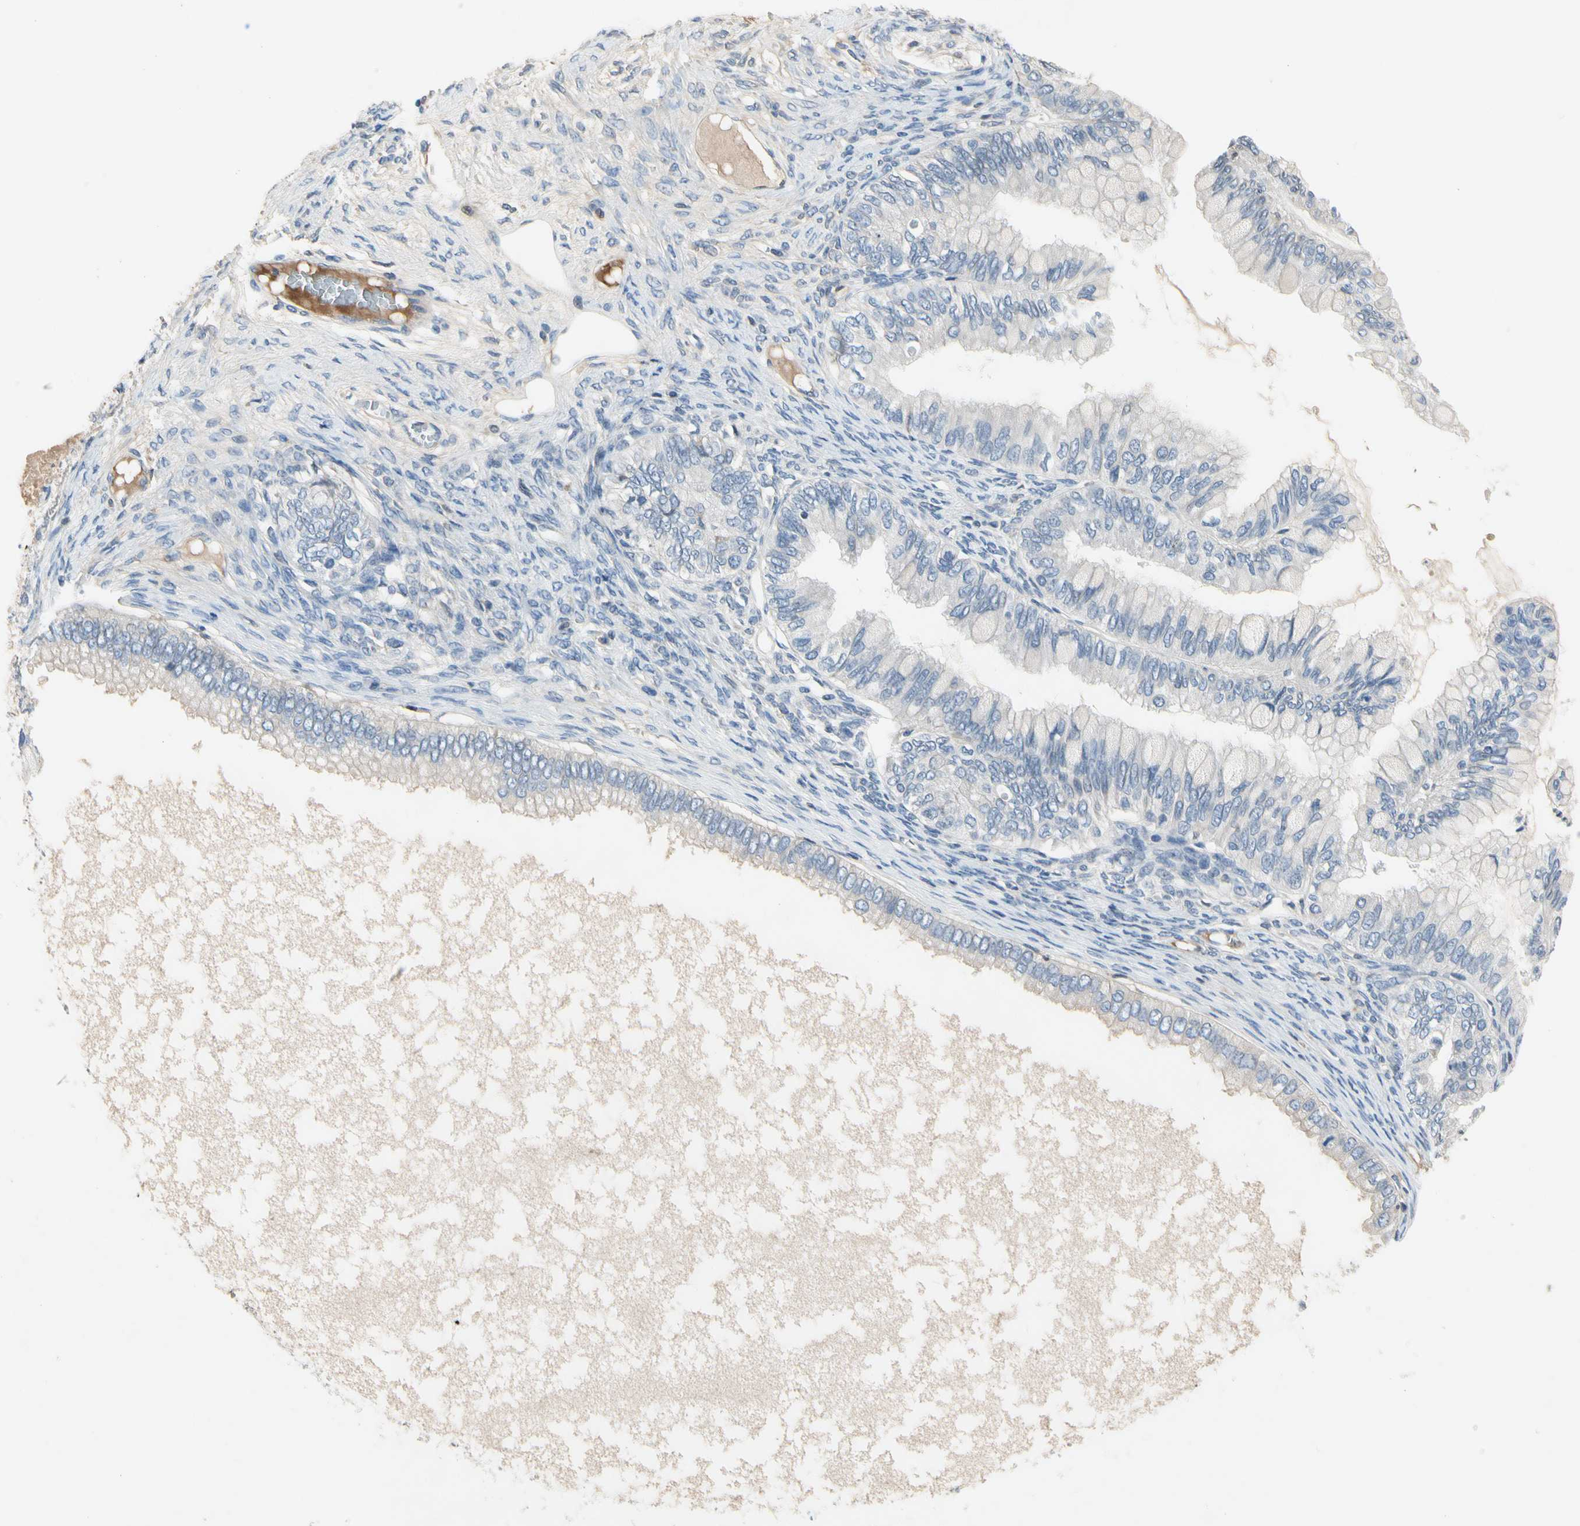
{"staining": {"intensity": "negative", "quantity": "none", "location": "none"}, "tissue": "ovarian cancer", "cell_type": "Tumor cells", "image_type": "cancer", "snomed": [{"axis": "morphology", "description": "Cystadenocarcinoma, mucinous, NOS"}, {"axis": "topography", "description": "Ovary"}], "caption": "Tumor cells are negative for protein expression in human ovarian mucinous cystadenocarcinoma.", "gene": "ECRG4", "patient": {"sex": "female", "age": 80}}